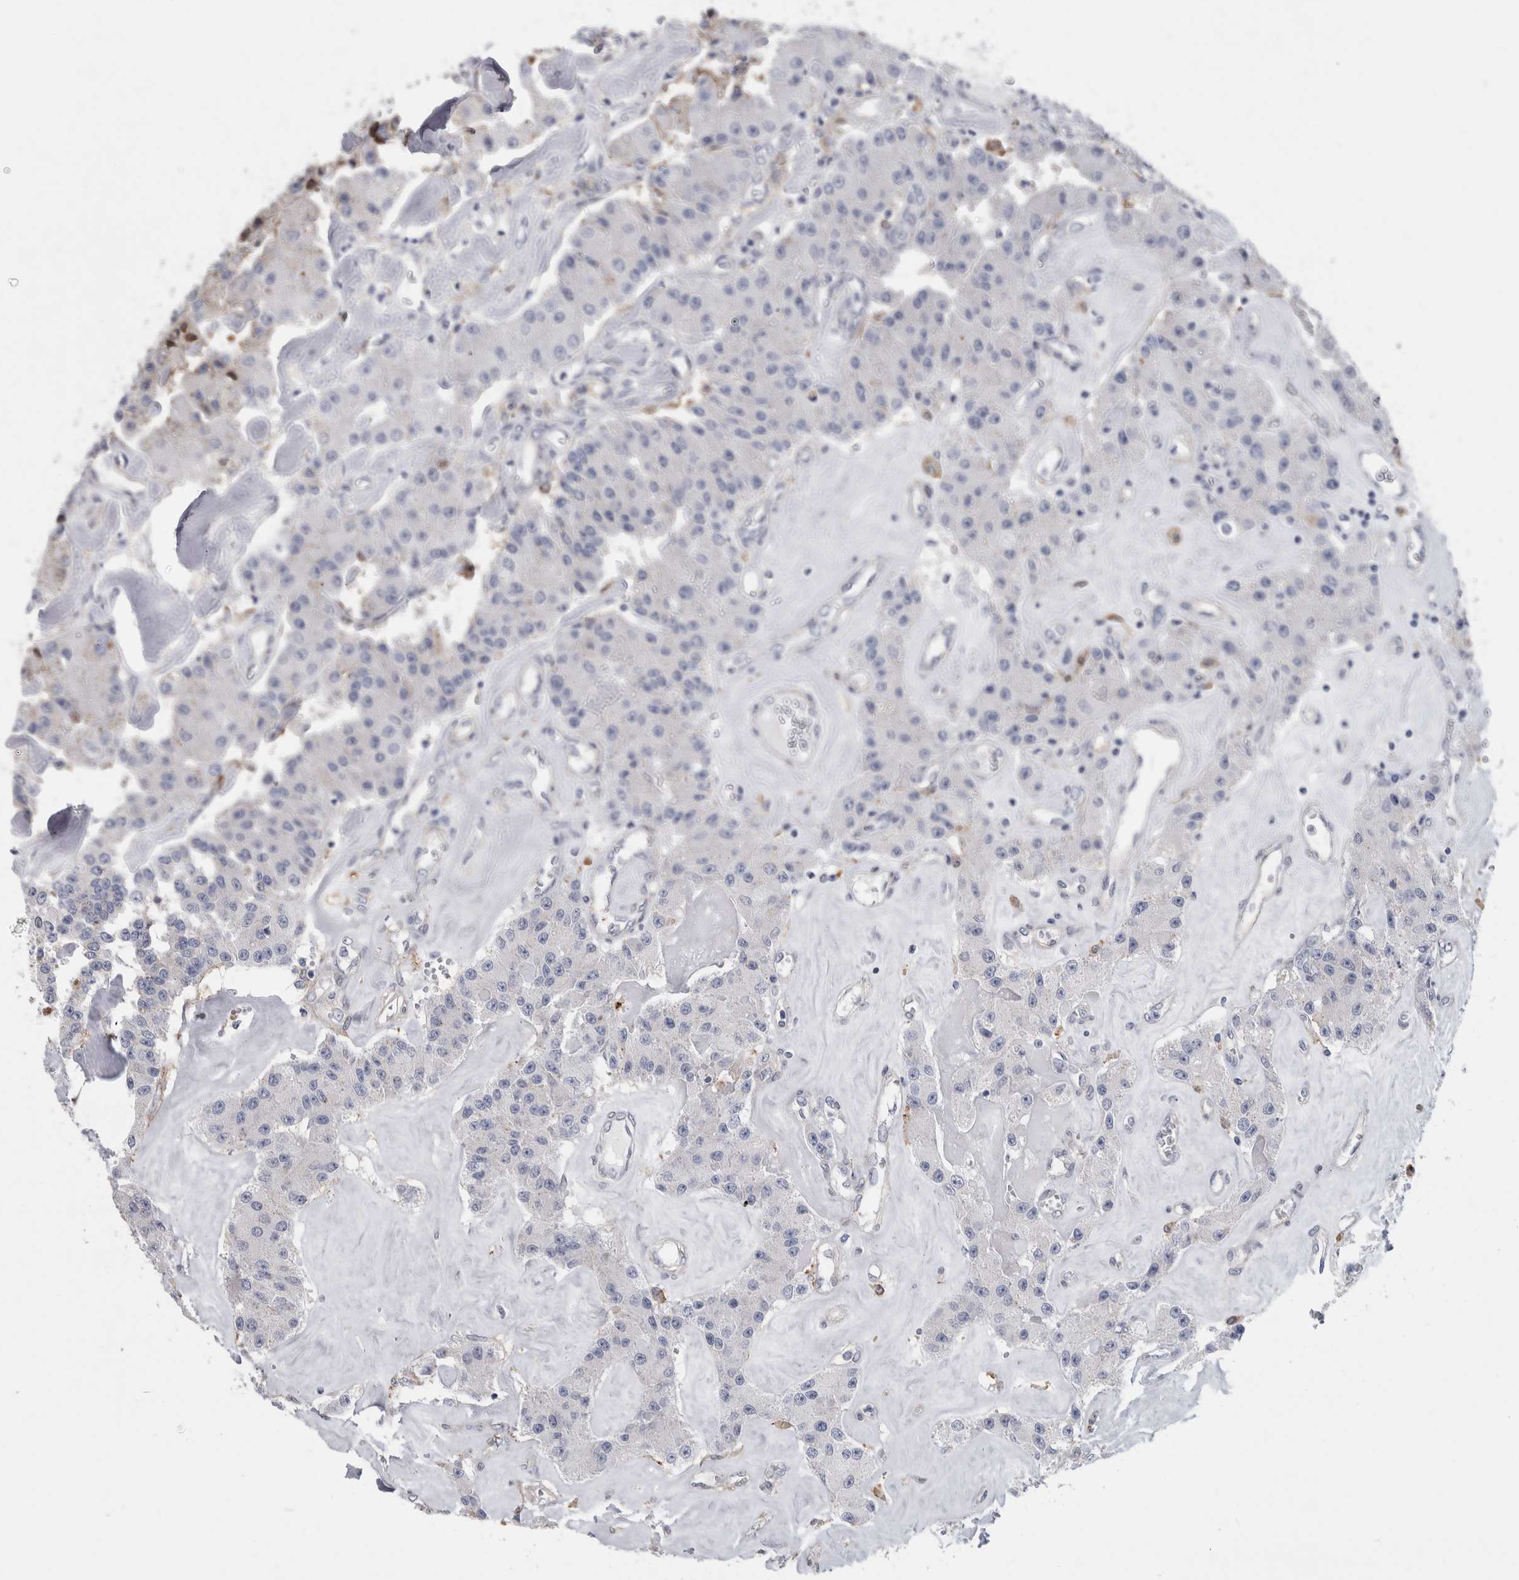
{"staining": {"intensity": "negative", "quantity": "none", "location": "none"}, "tissue": "carcinoid", "cell_type": "Tumor cells", "image_type": "cancer", "snomed": [{"axis": "morphology", "description": "Carcinoid, malignant, NOS"}, {"axis": "topography", "description": "Pancreas"}], "caption": "The IHC histopathology image has no significant expression in tumor cells of malignant carcinoid tissue.", "gene": "DNAJC24", "patient": {"sex": "male", "age": 41}}